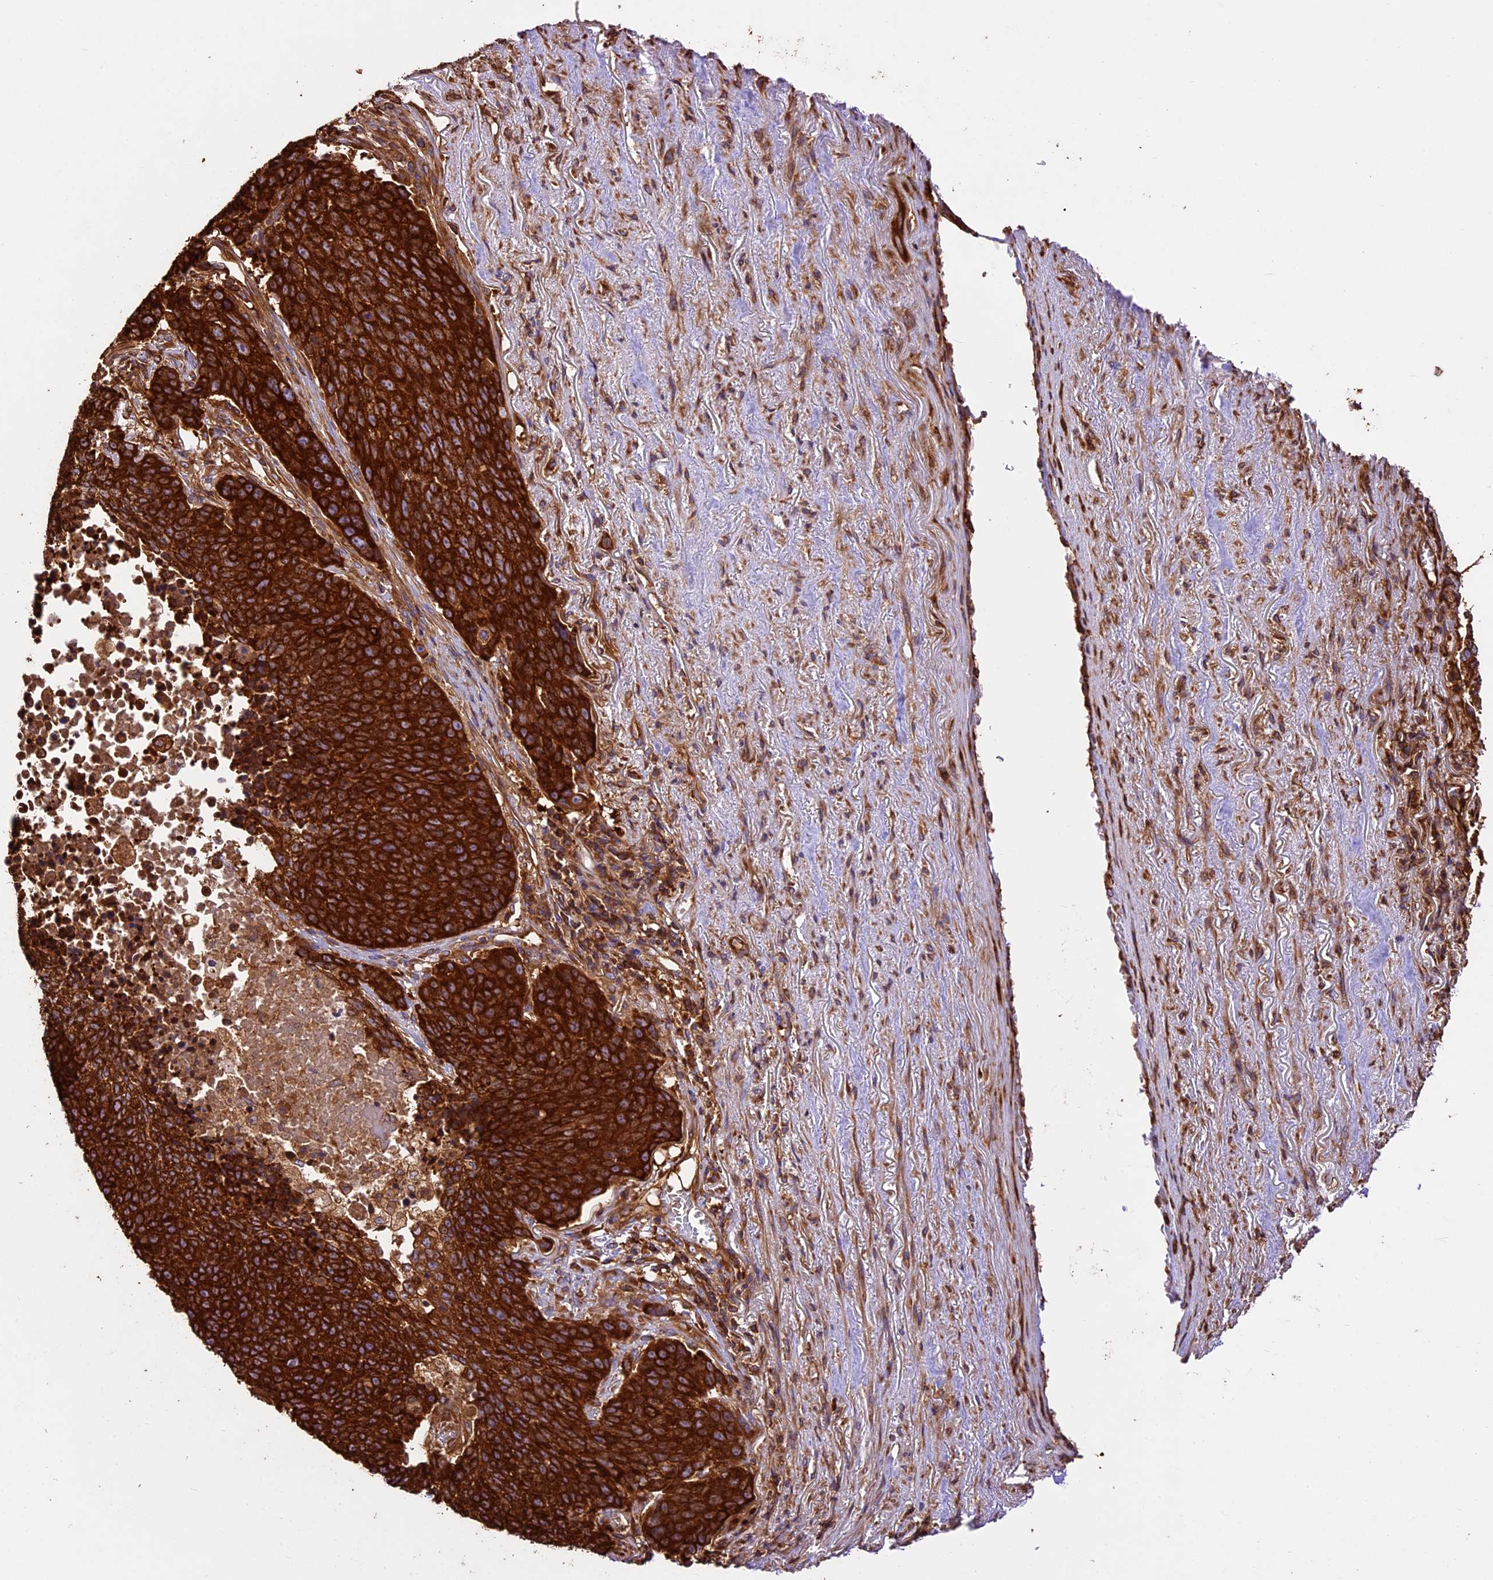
{"staining": {"intensity": "strong", "quantity": ">75%", "location": "cytoplasmic/membranous"}, "tissue": "lung cancer", "cell_type": "Tumor cells", "image_type": "cancer", "snomed": [{"axis": "morphology", "description": "Normal tissue, NOS"}, {"axis": "morphology", "description": "Squamous cell carcinoma, NOS"}, {"axis": "topography", "description": "Lymph node"}, {"axis": "topography", "description": "Lung"}], "caption": "Tumor cells show strong cytoplasmic/membranous expression in approximately >75% of cells in lung cancer. Immunohistochemistry (ihc) stains the protein in brown and the nuclei are stained blue.", "gene": "KARS1", "patient": {"sex": "male", "age": 66}}